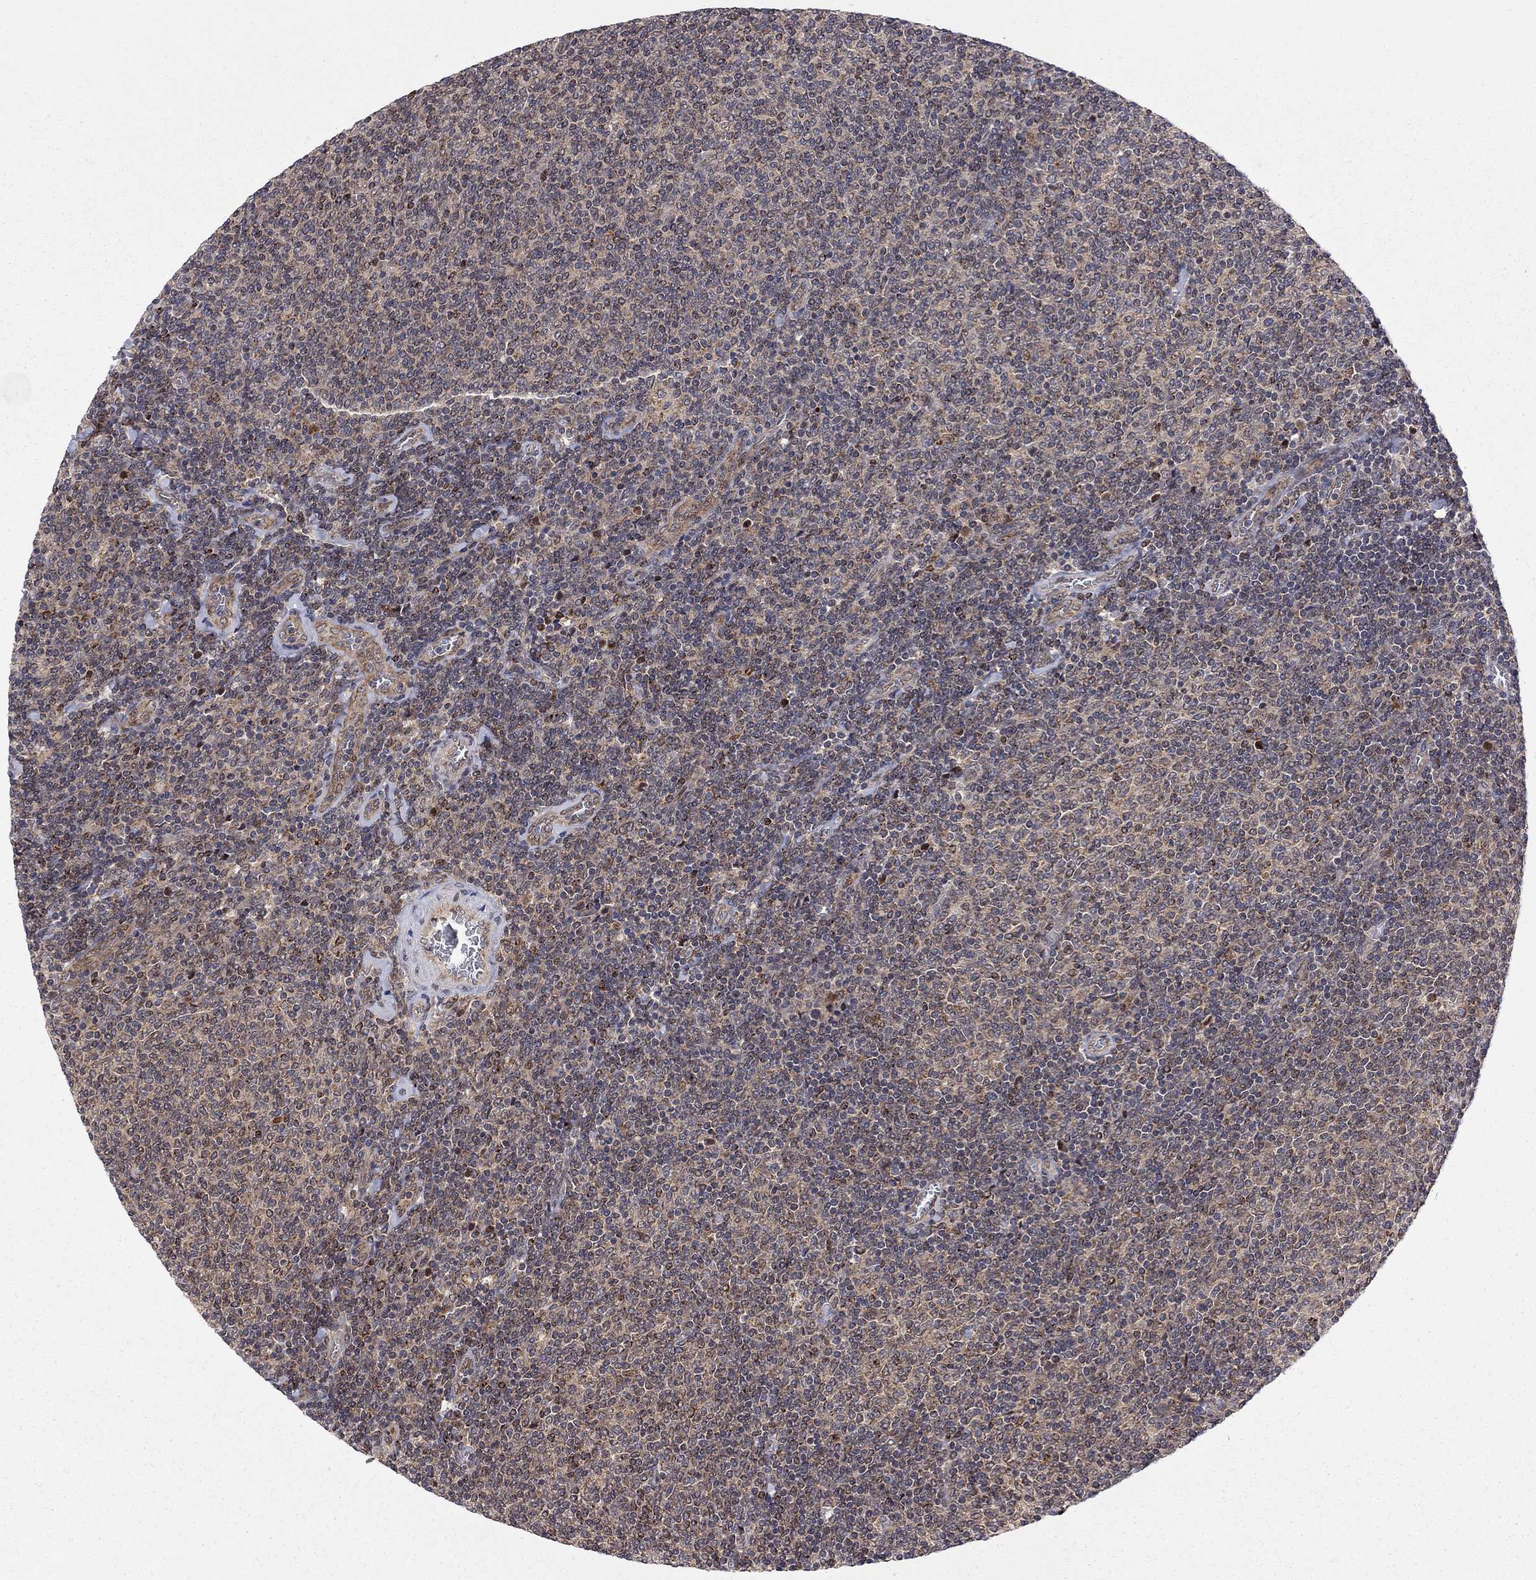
{"staining": {"intensity": "negative", "quantity": "none", "location": "none"}, "tissue": "lymphoma", "cell_type": "Tumor cells", "image_type": "cancer", "snomed": [{"axis": "morphology", "description": "Malignant lymphoma, non-Hodgkin's type, Low grade"}, {"axis": "topography", "description": "Lymph node"}], "caption": "Tumor cells show no significant positivity in lymphoma.", "gene": "ELOB", "patient": {"sex": "male", "age": 52}}